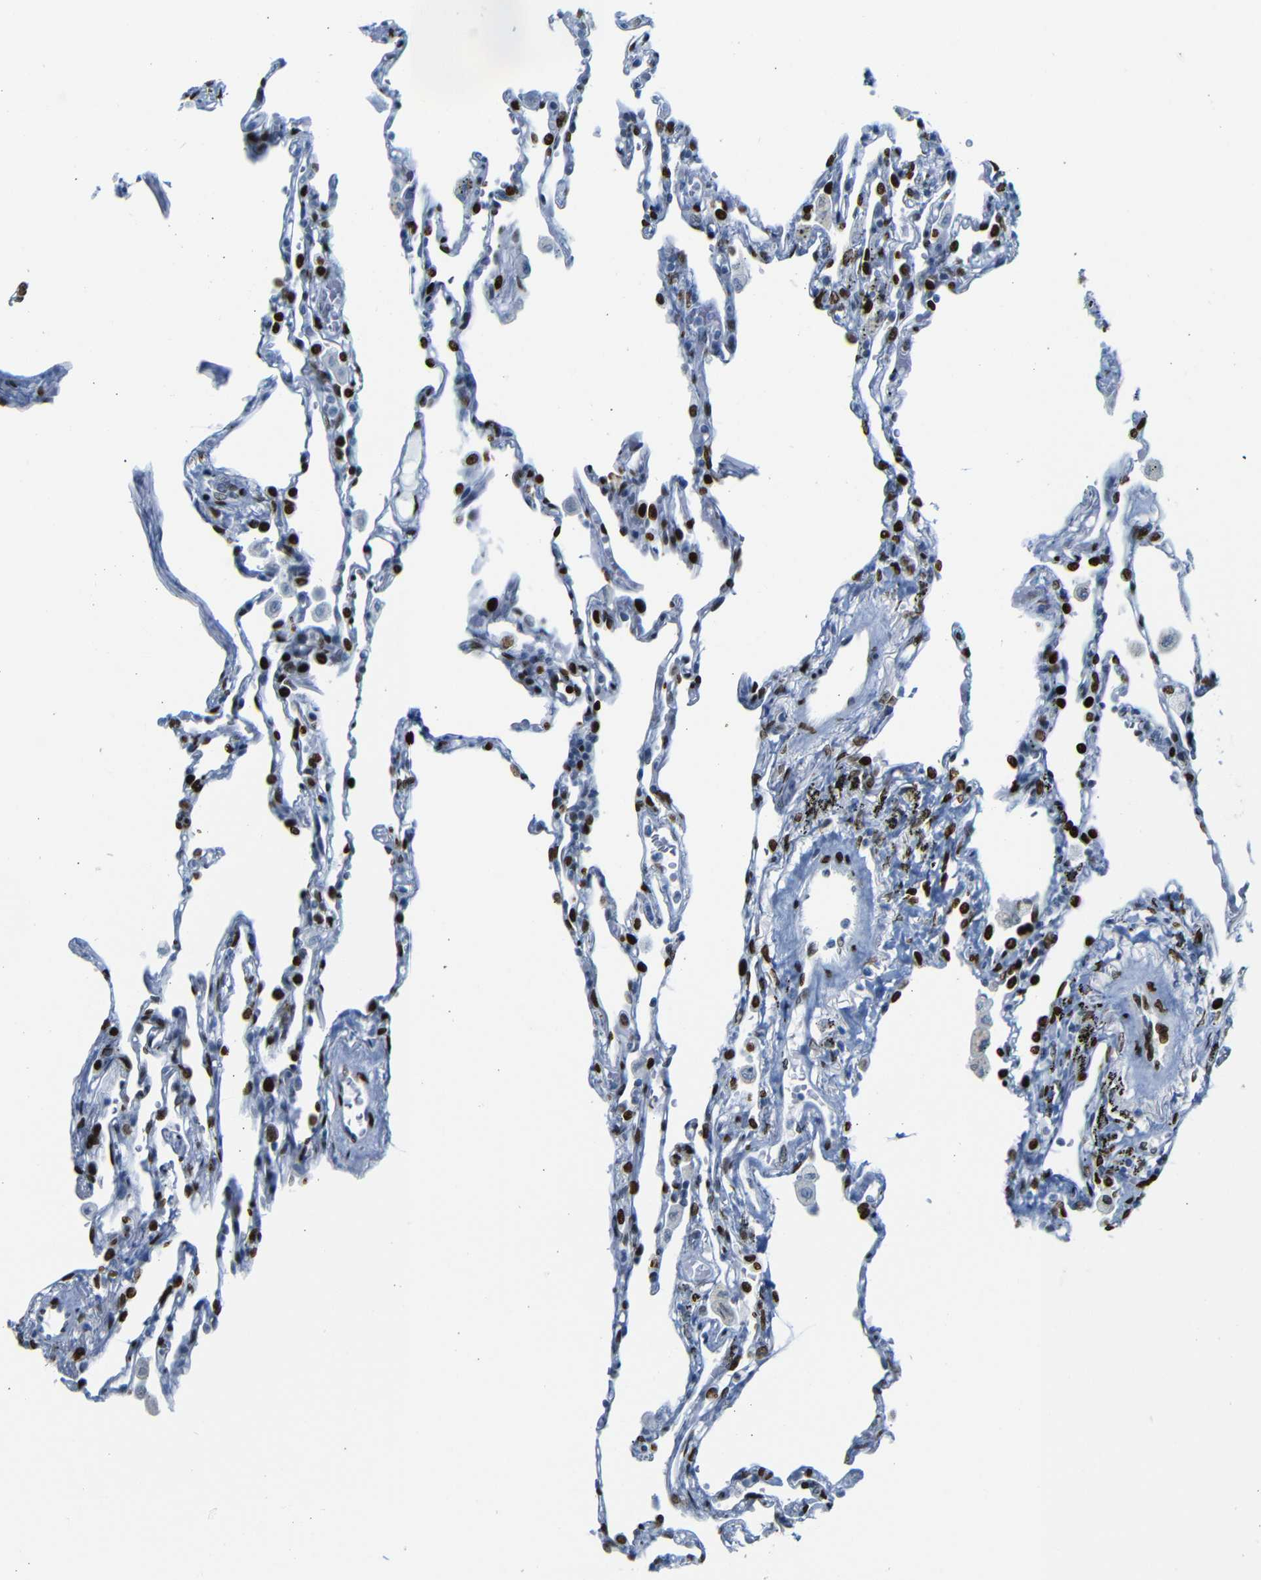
{"staining": {"intensity": "strong", "quantity": "25%-75%", "location": "nuclear"}, "tissue": "lung", "cell_type": "Alveolar cells", "image_type": "normal", "snomed": [{"axis": "morphology", "description": "Normal tissue, NOS"}, {"axis": "topography", "description": "Lung"}], "caption": "Protein expression analysis of benign human lung reveals strong nuclear expression in approximately 25%-75% of alveolar cells.", "gene": "NPIPB15", "patient": {"sex": "male", "age": 59}}